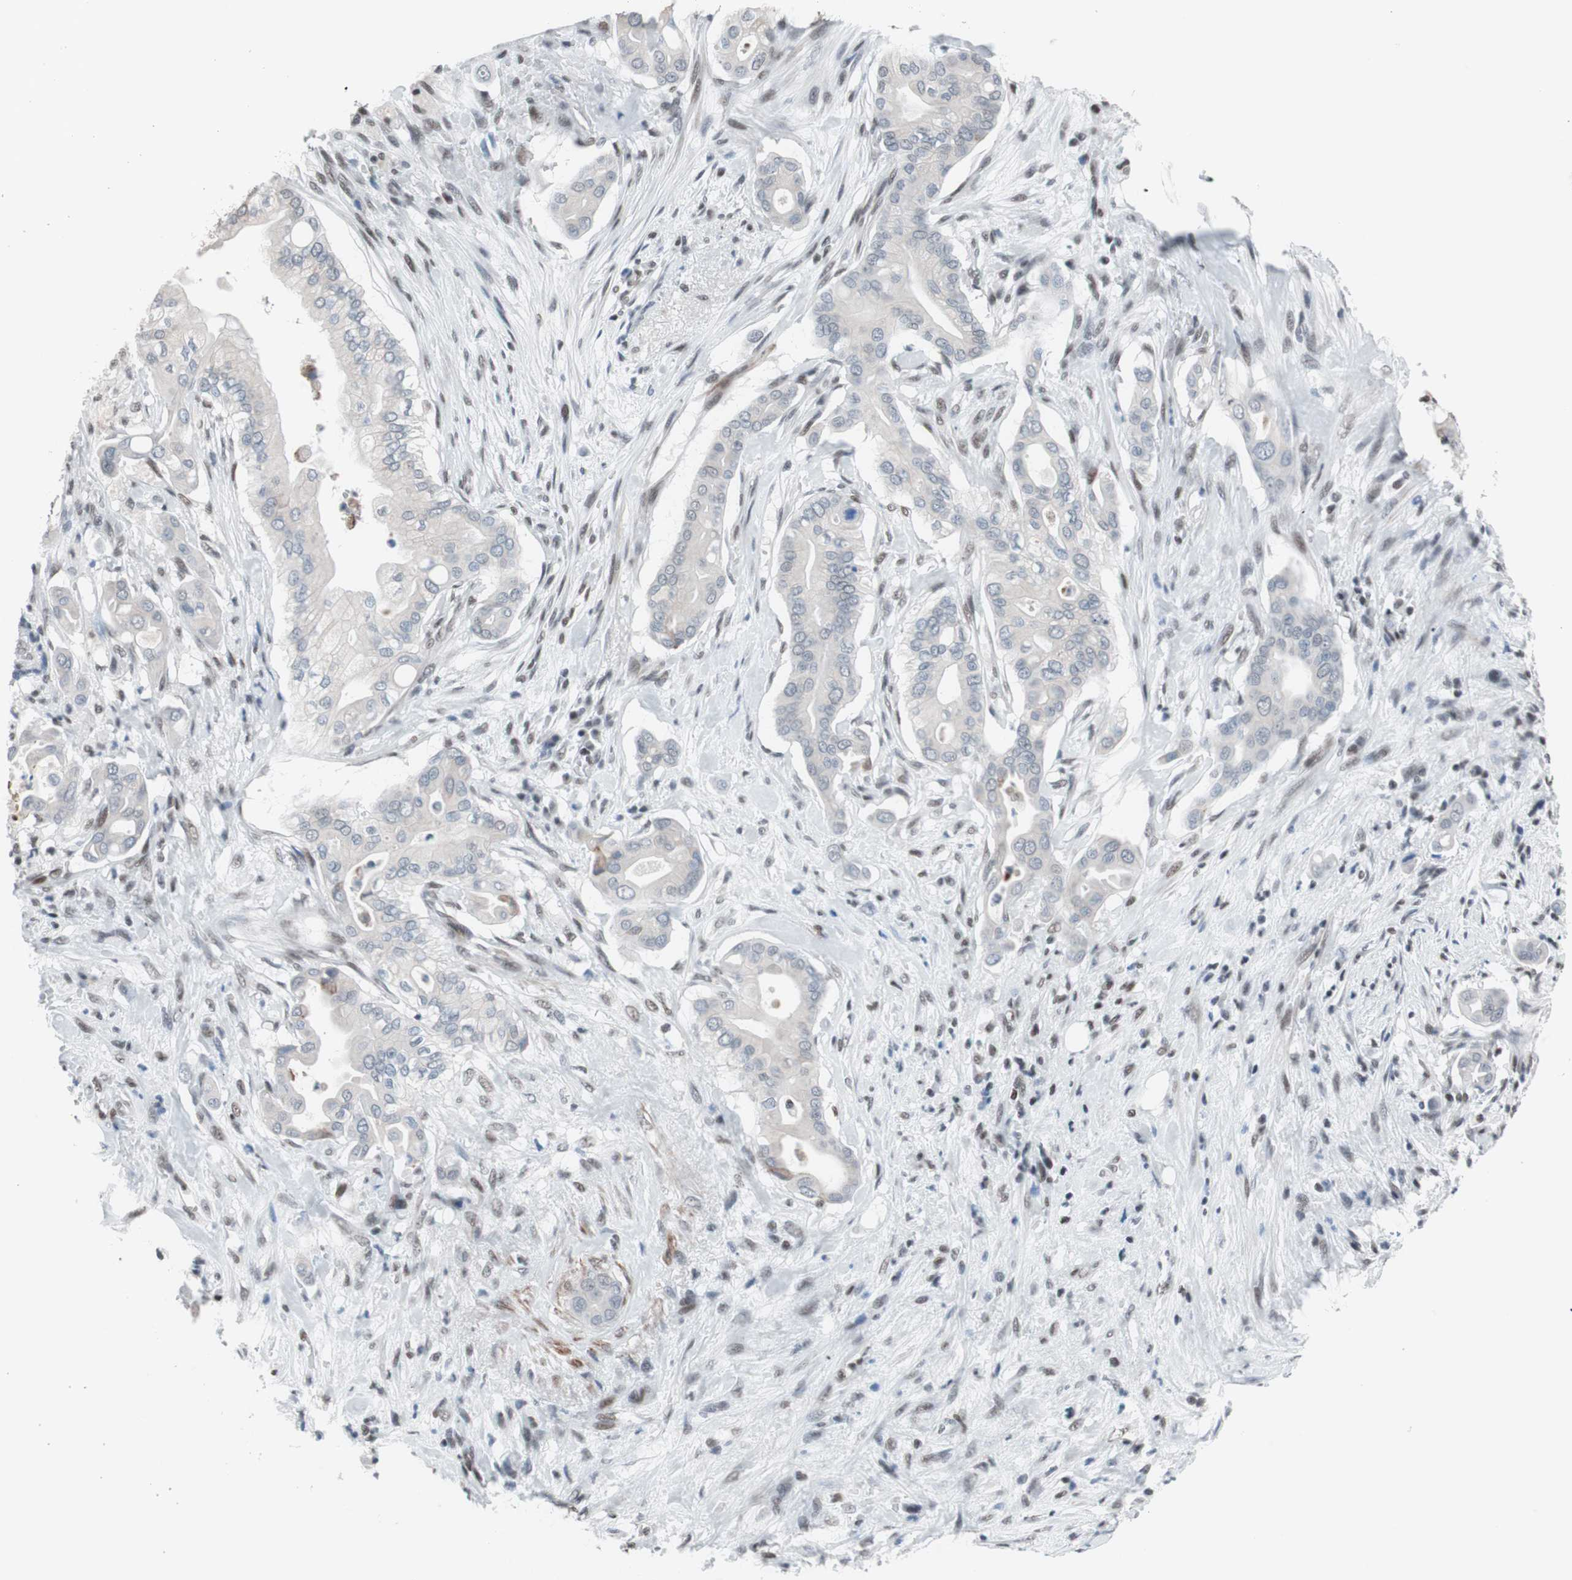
{"staining": {"intensity": "negative", "quantity": "none", "location": "none"}, "tissue": "liver cancer", "cell_type": "Tumor cells", "image_type": "cancer", "snomed": [{"axis": "morphology", "description": "Cholangiocarcinoma"}, {"axis": "topography", "description": "Liver"}], "caption": "Immunohistochemistry (IHC) of liver cancer (cholangiocarcinoma) reveals no expression in tumor cells. (DAB immunohistochemistry (IHC), high magnification).", "gene": "ARID1A", "patient": {"sex": "female", "age": 68}}